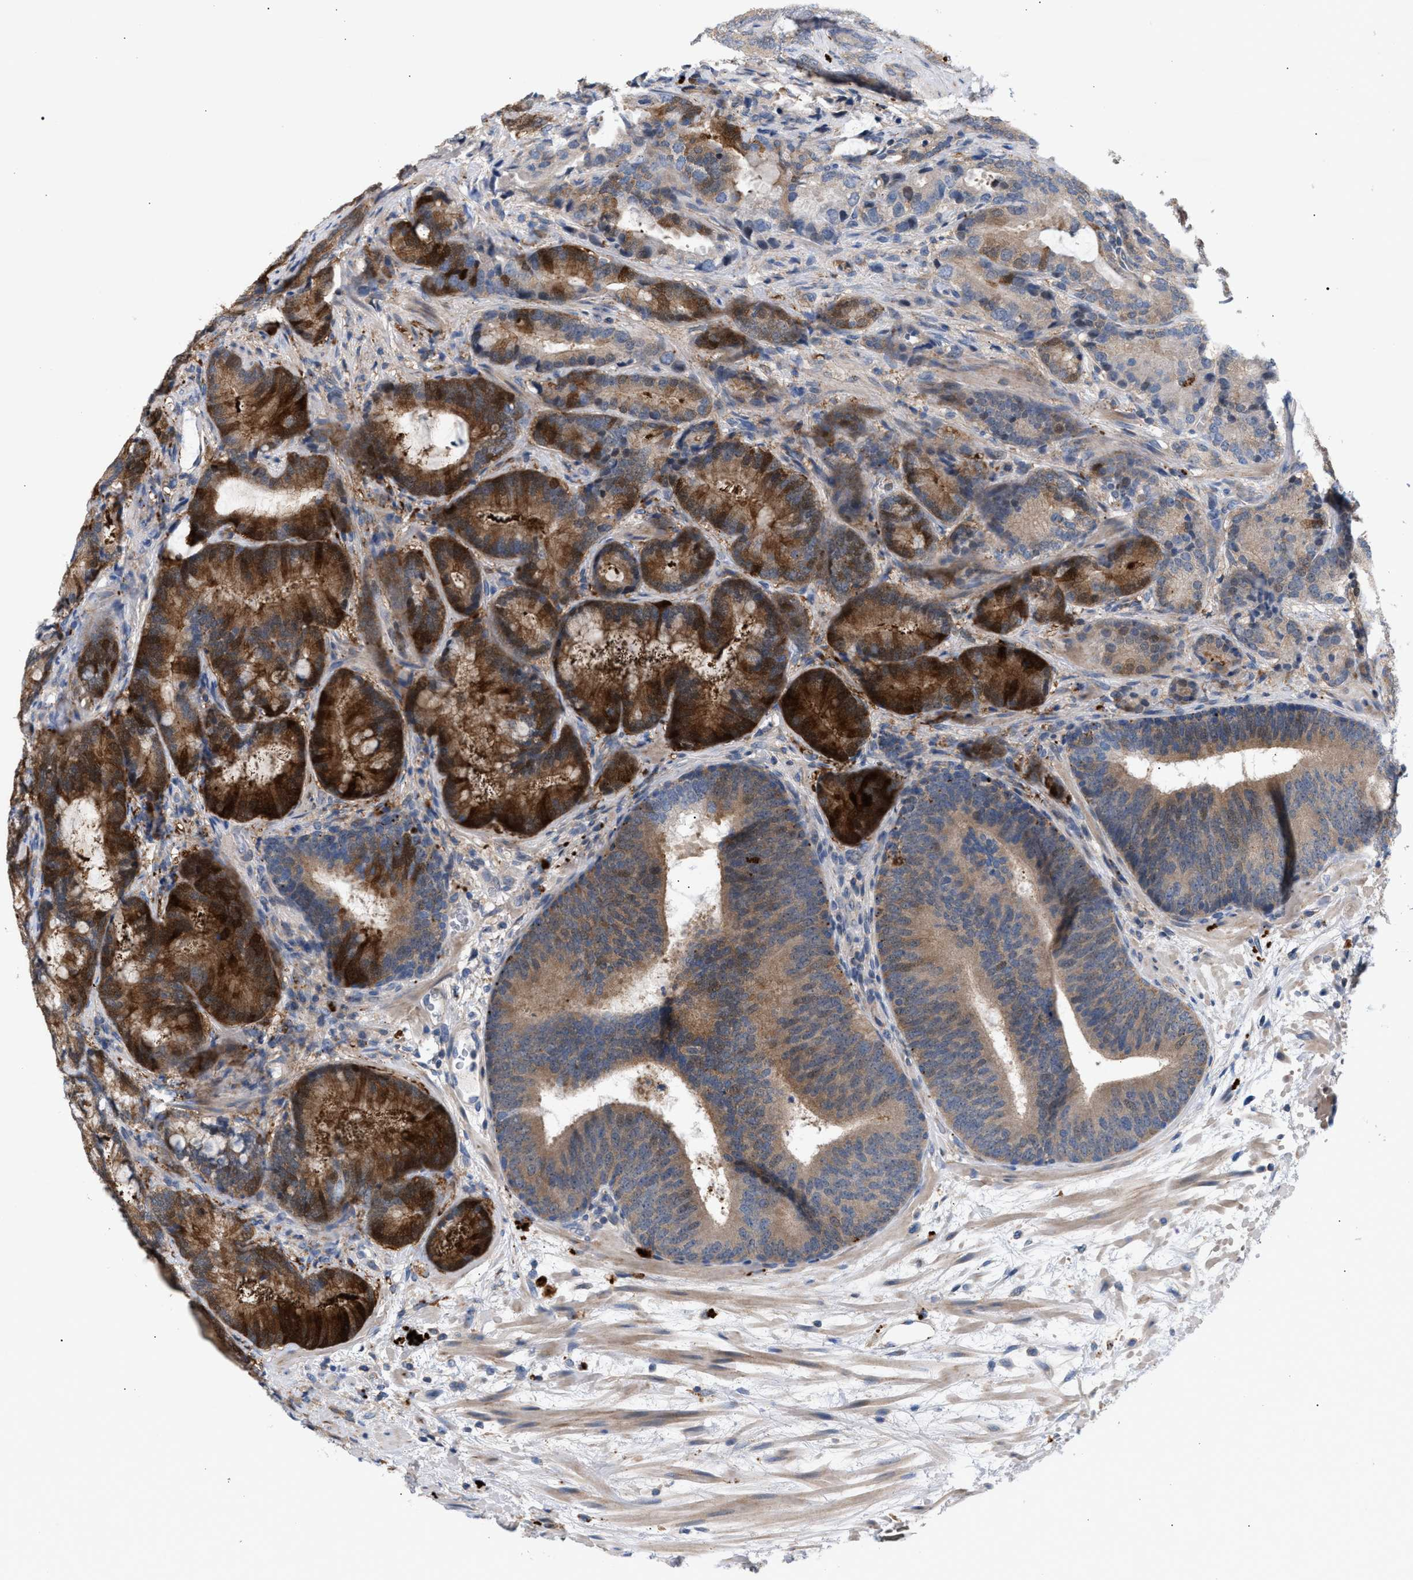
{"staining": {"intensity": "moderate", "quantity": ">75%", "location": "cytoplasmic/membranous"}, "tissue": "prostate cancer", "cell_type": "Tumor cells", "image_type": "cancer", "snomed": [{"axis": "morphology", "description": "Adenocarcinoma, High grade"}, {"axis": "topography", "description": "Prostate"}], "caption": "Immunohistochemical staining of prostate cancer shows medium levels of moderate cytoplasmic/membranous protein expression in about >75% of tumor cells.", "gene": "MBTD1", "patient": {"sex": "male", "age": 55}}